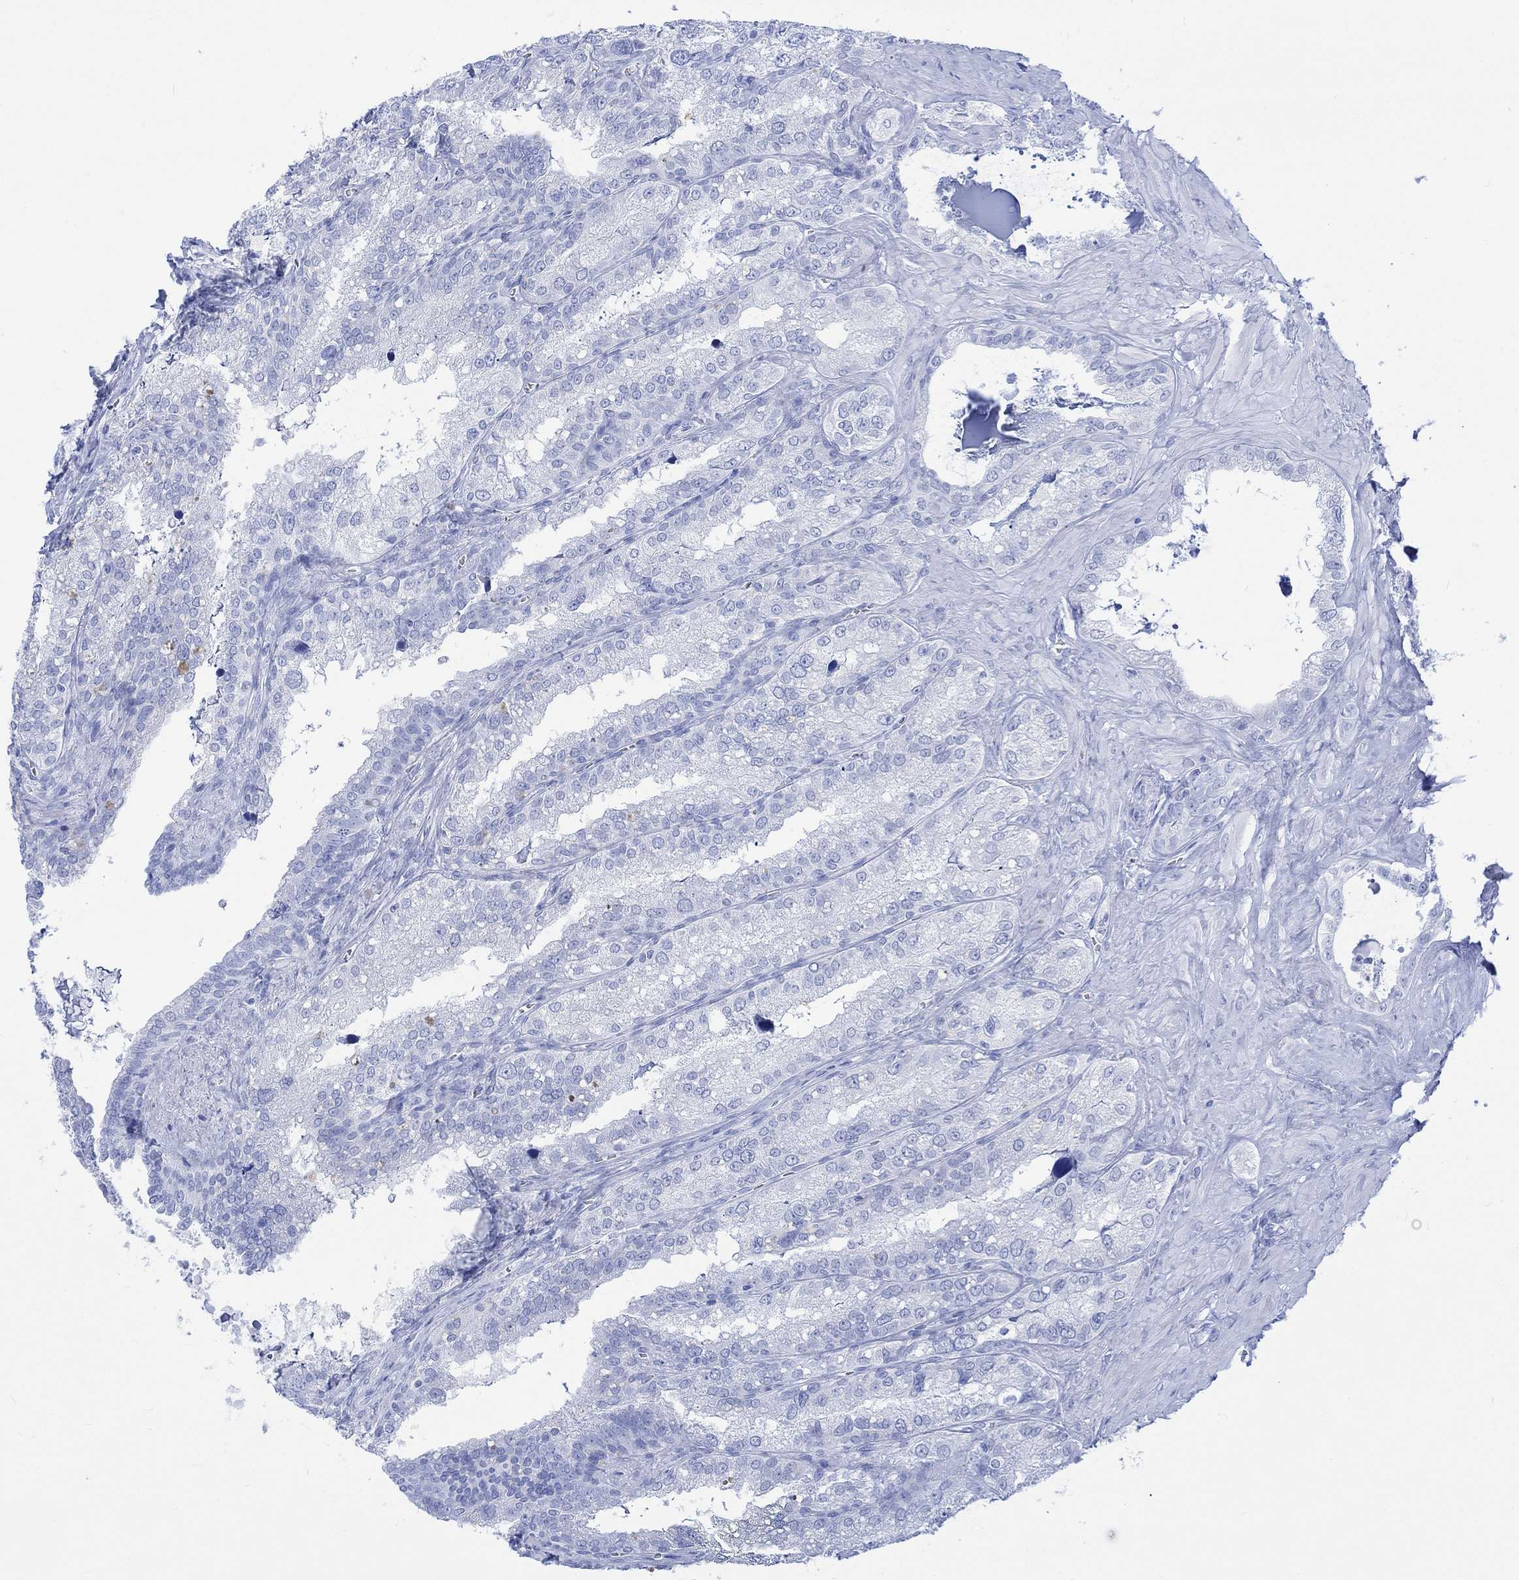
{"staining": {"intensity": "negative", "quantity": "none", "location": "none"}, "tissue": "seminal vesicle", "cell_type": "Glandular cells", "image_type": "normal", "snomed": [{"axis": "morphology", "description": "Normal tissue, NOS"}, {"axis": "topography", "description": "Seminal veicle"}], "caption": "A micrograph of seminal vesicle stained for a protein displays no brown staining in glandular cells.", "gene": "CELF4", "patient": {"sex": "male", "age": 57}}